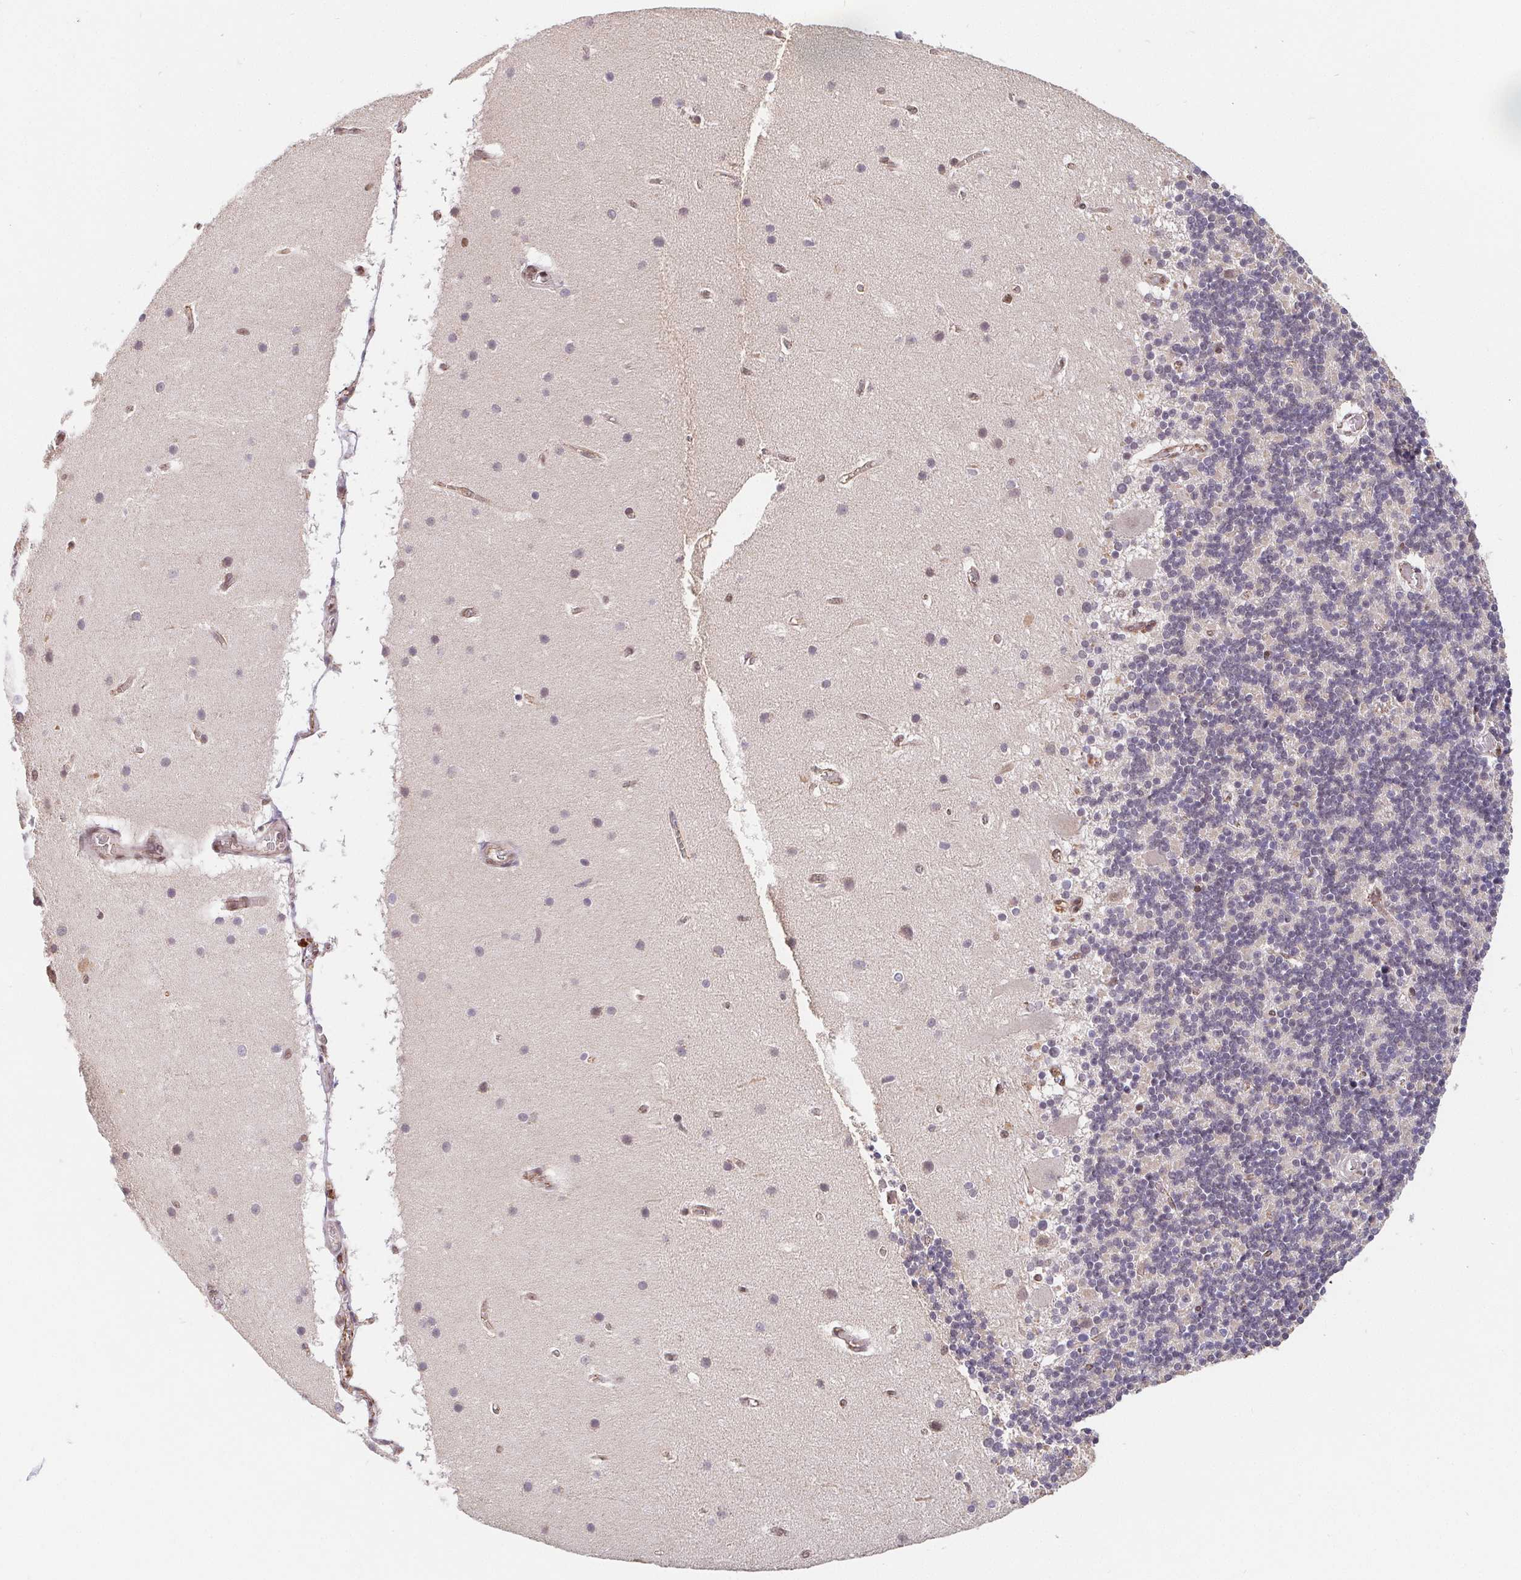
{"staining": {"intensity": "negative", "quantity": "none", "location": "none"}, "tissue": "cerebellum", "cell_type": "Cells in granular layer", "image_type": "normal", "snomed": [{"axis": "morphology", "description": "Normal tissue, NOS"}, {"axis": "topography", "description": "Cerebellum"}], "caption": "DAB (3,3'-diaminobenzidine) immunohistochemical staining of benign cerebellum exhibits no significant staining in cells in granular layer. The staining is performed using DAB brown chromogen with nuclei counter-stained in using hematoxylin.", "gene": "POU2F1", "patient": {"sex": "male", "age": 70}}